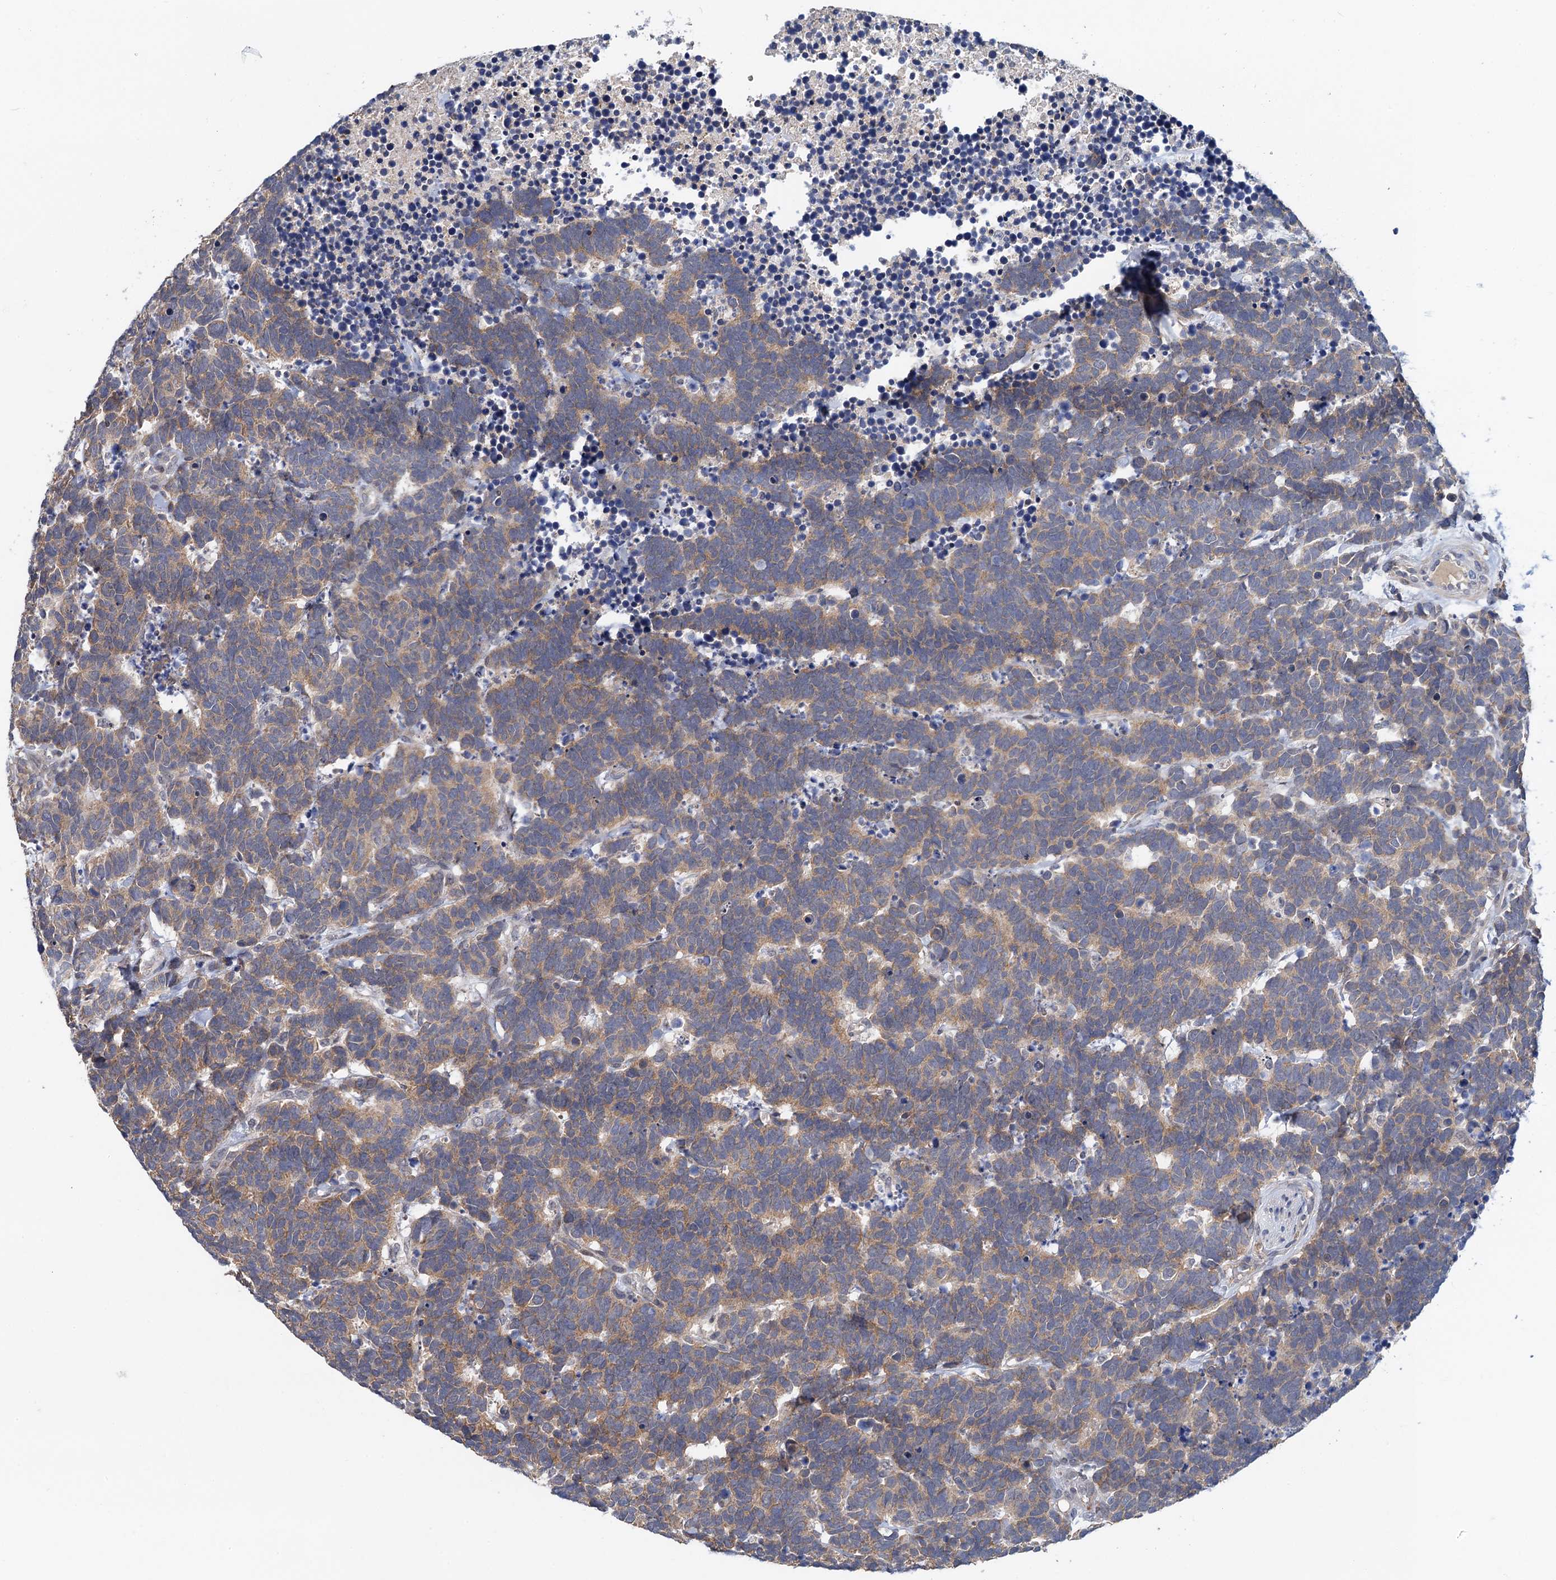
{"staining": {"intensity": "weak", "quantity": ">75%", "location": "cytoplasmic/membranous"}, "tissue": "carcinoid", "cell_type": "Tumor cells", "image_type": "cancer", "snomed": [{"axis": "morphology", "description": "Carcinoma, NOS"}, {"axis": "morphology", "description": "Carcinoid, malignant, NOS"}, {"axis": "topography", "description": "Urinary bladder"}], "caption": "DAB immunohistochemical staining of carcinoid demonstrates weak cytoplasmic/membranous protein staining in approximately >75% of tumor cells.", "gene": "MDM1", "patient": {"sex": "male", "age": 57}}